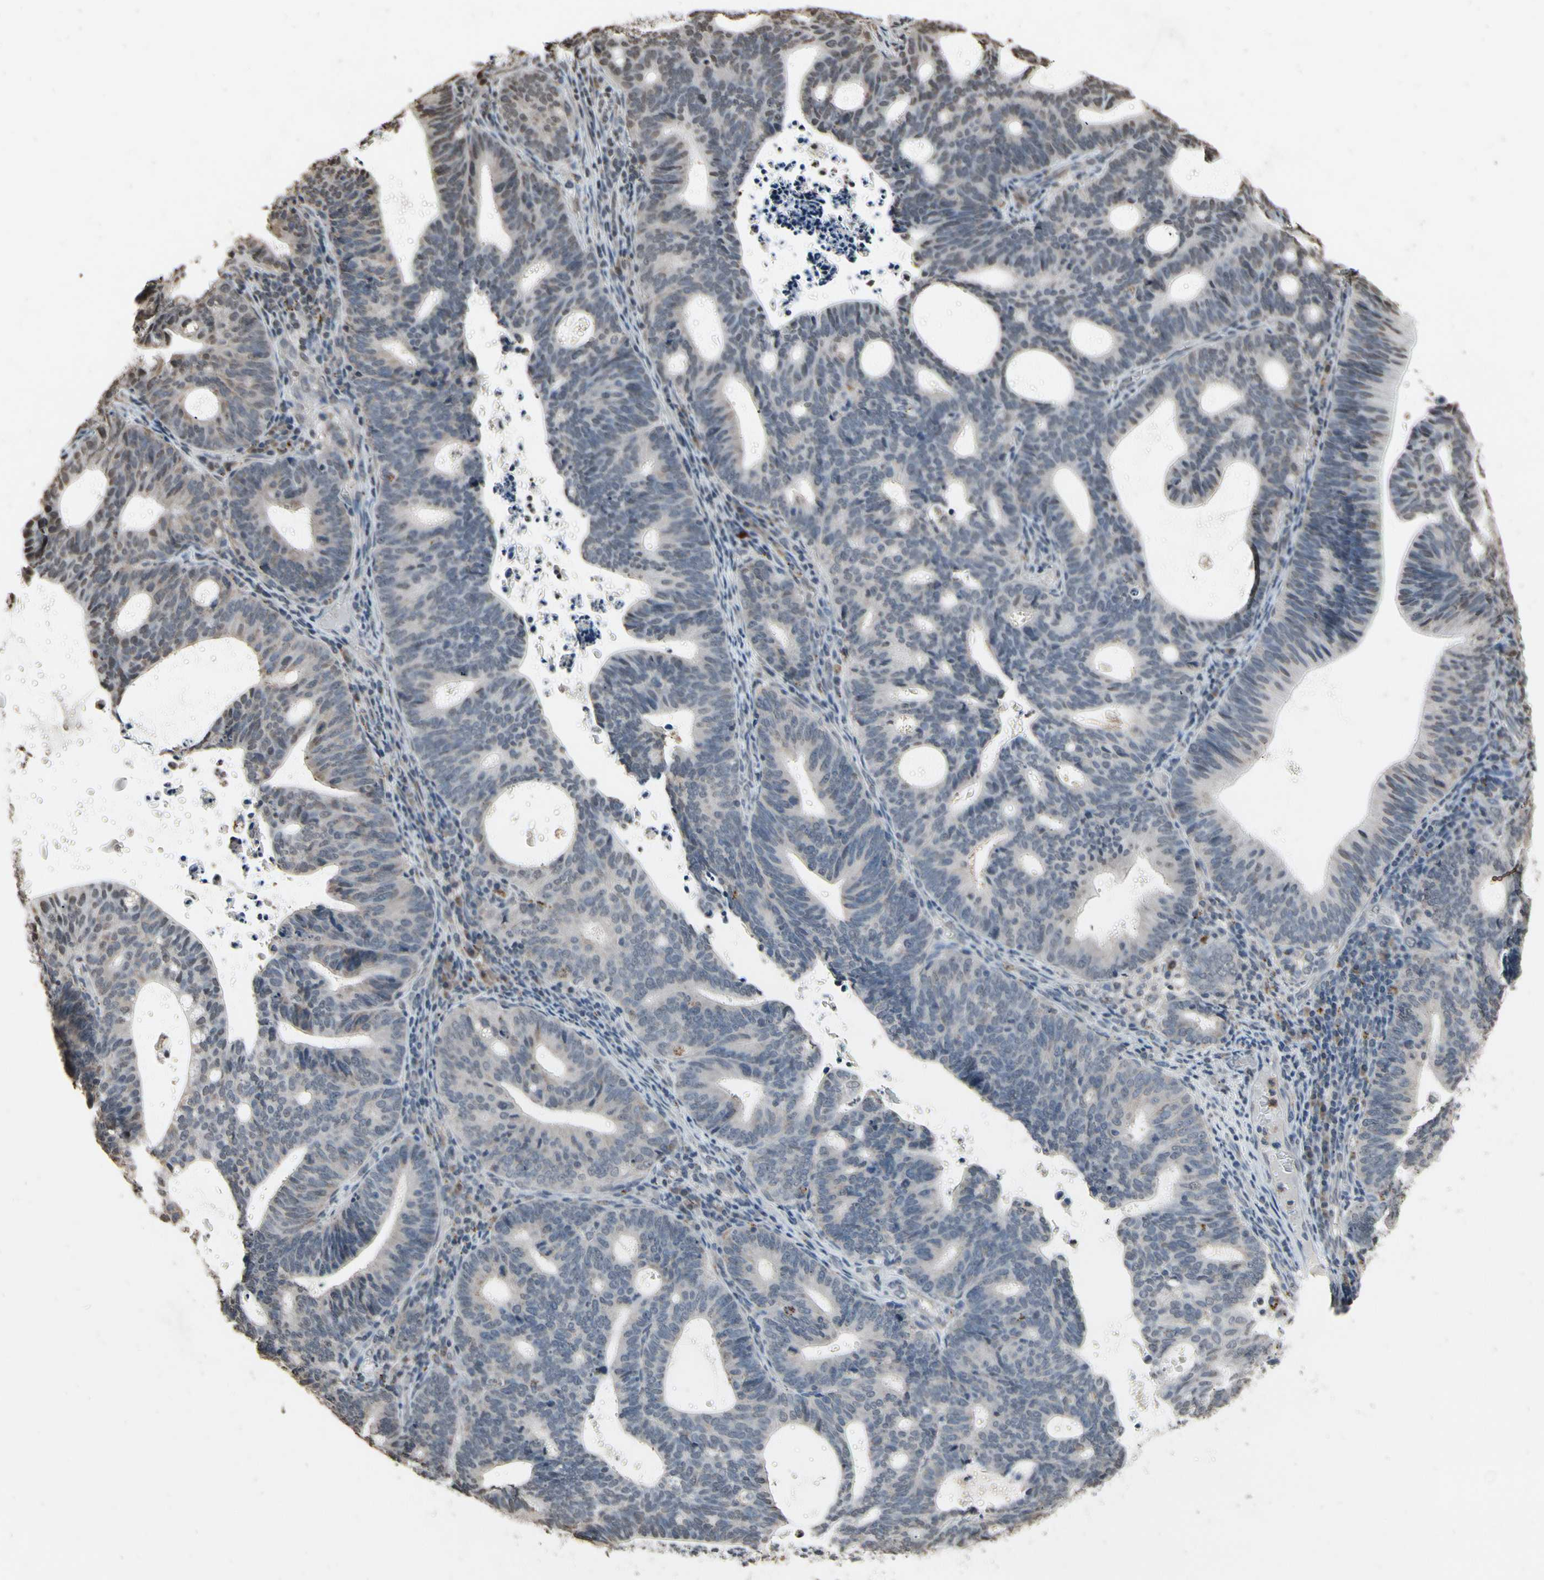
{"staining": {"intensity": "negative", "quantity": "none", "location": "none"}, "tissue": "endometrial cancer", "cell_type": "Tumor cells", "image_type": "cancer", "snomed": [{"axis": "morphology", "description": "Adenocarcinoma, NOS"}, {"axis": "topography", "description": "Uterus"}], "caption": "Tumor cells show no significant expression in endometrial cancer.", "gene": "HIPK2", "patient": {"sex": "female", "age": 83}}